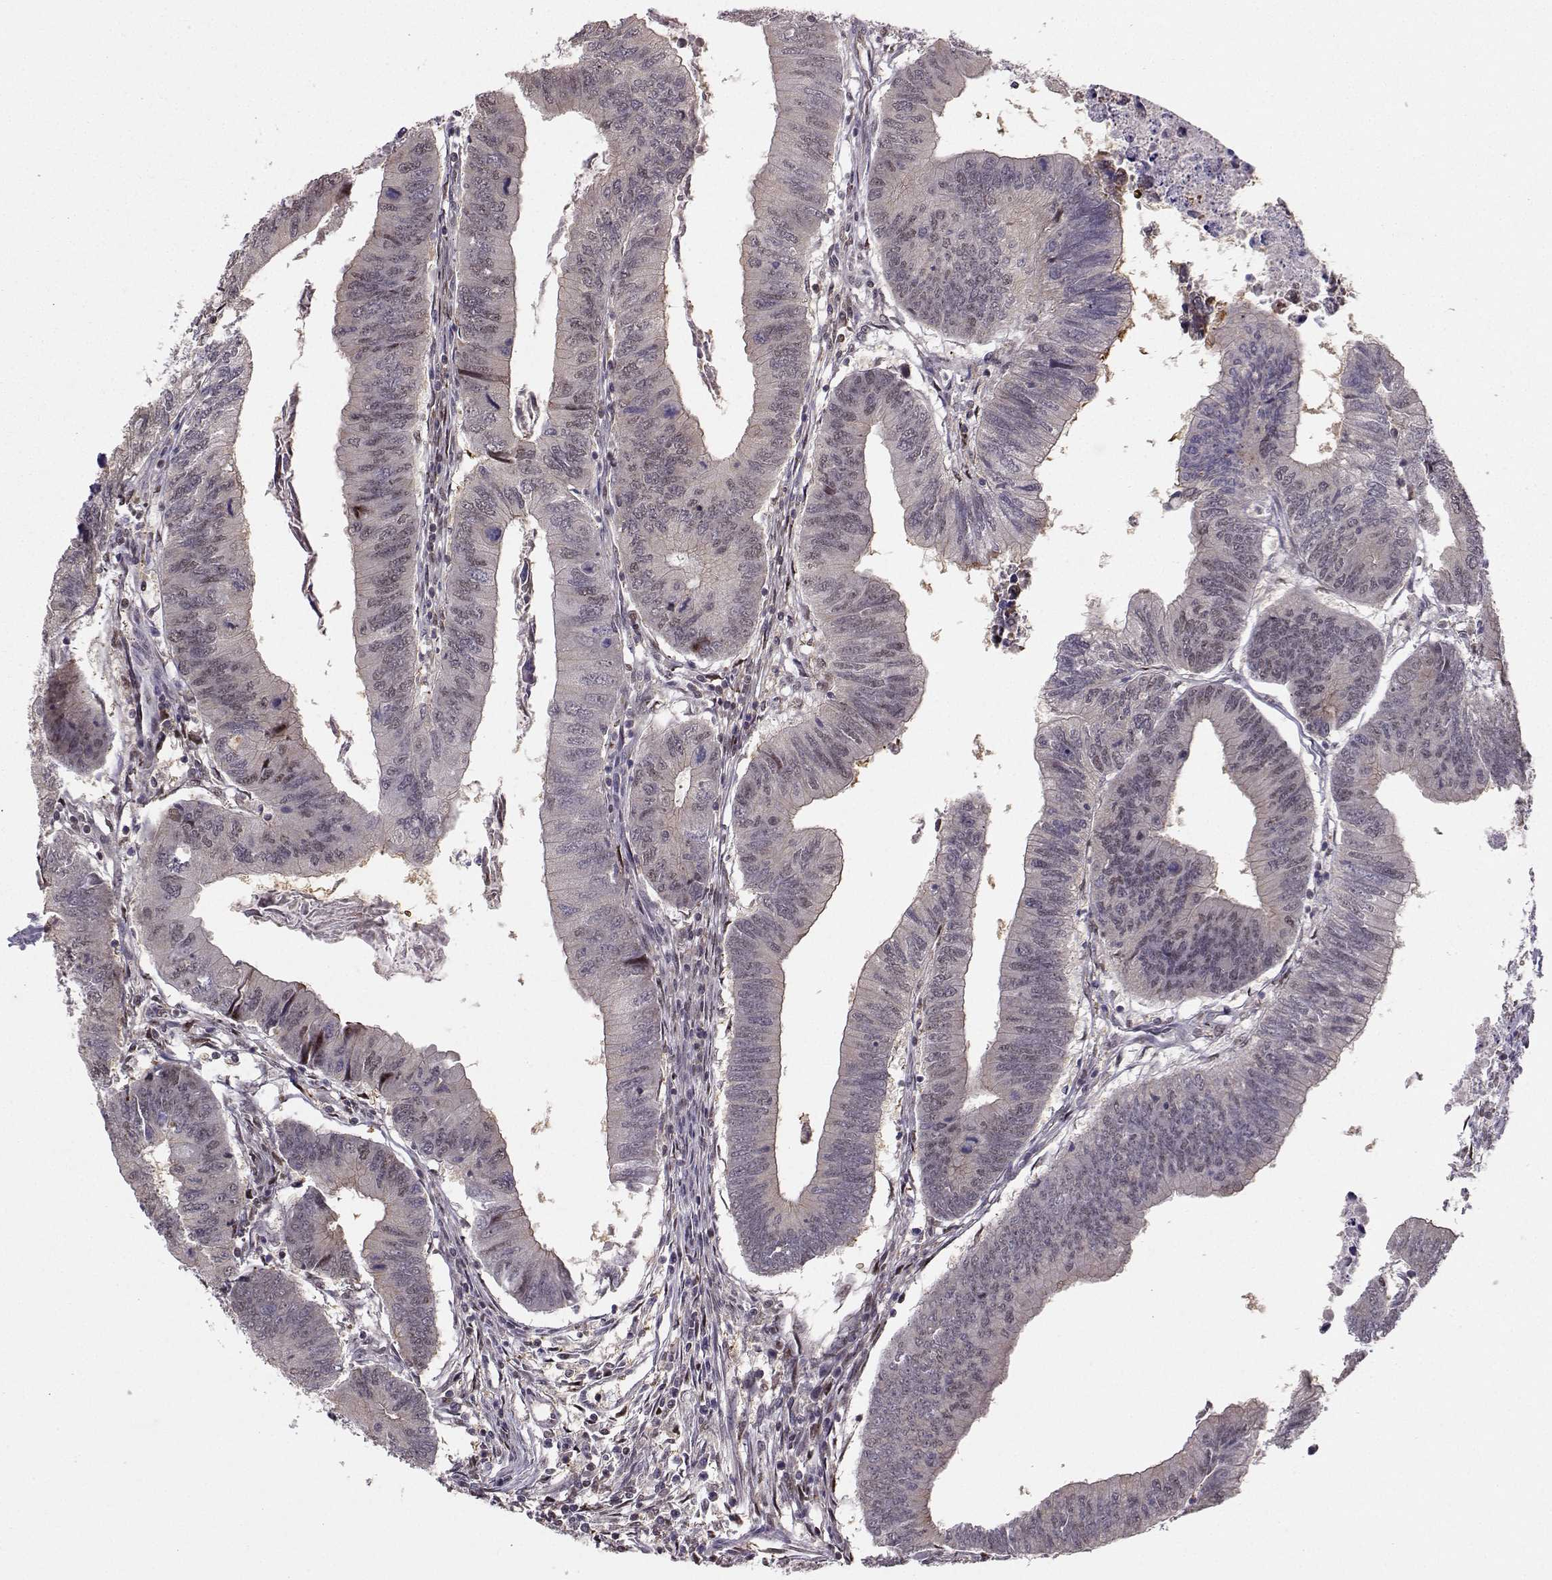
{"staining": {"intensity": "negative", "quantity": "none", "location": "none"}, "tissue": "colorectal cancer", "cell_type": "Tumor cells", "image_type": "cancer", "snomed": [{"axis": "morphology", "description": "Adenocarcinoma, NOS"}, {"axis": "topography", "description": "Colon"}], "caption": "DAB immunohistochemical staining of colorectal cancer (adenocarcinoma) displays no significant expression in tumor cells. Nuclei are stained in blue.", "gene": "PKP2", "patient": {"sex": "male", "age": 53}}